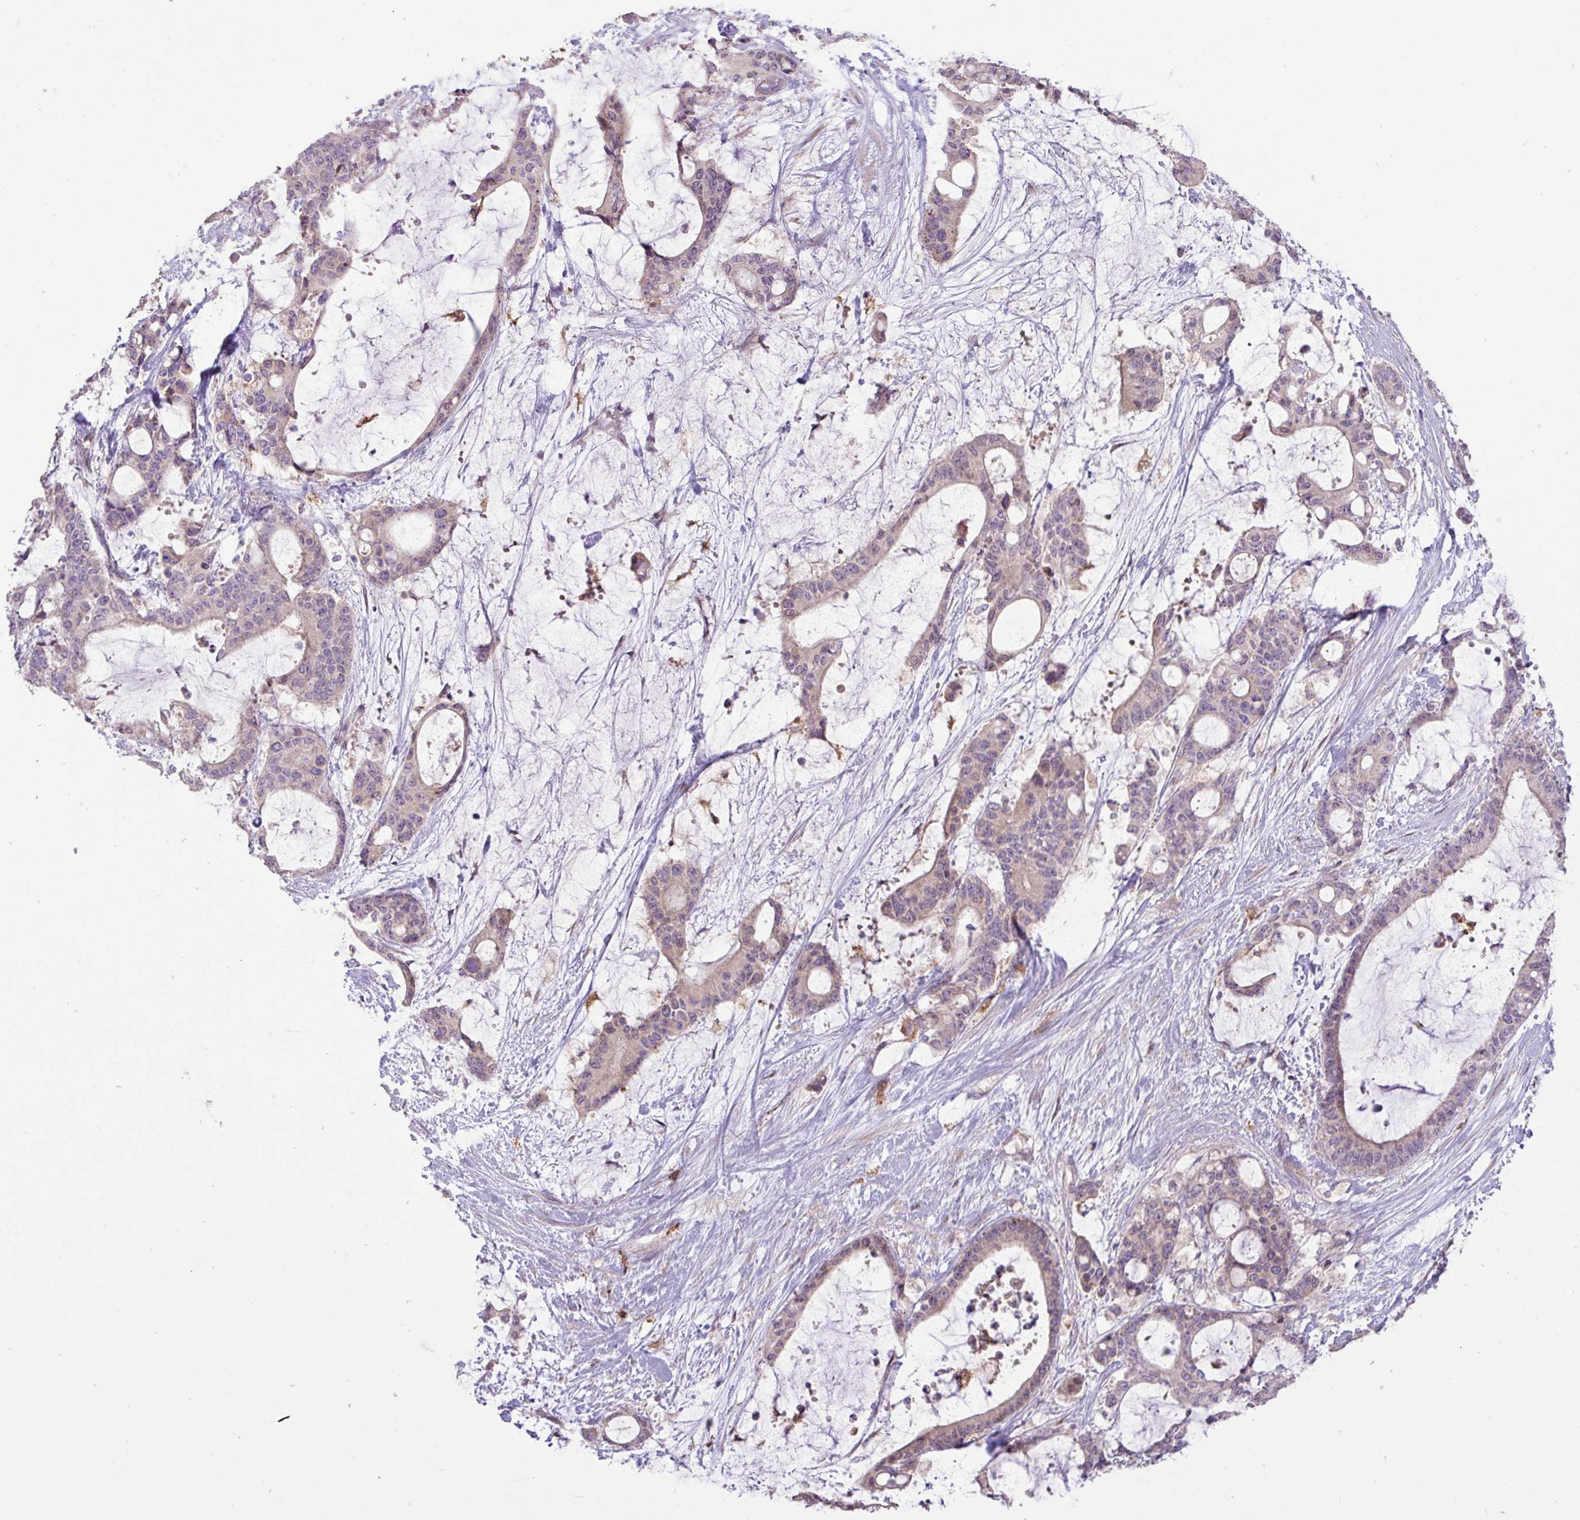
{"staining": {"intensity": "negative", "quantity": "none", "location": "none"}, "tissue": "liver cancer", "cell_type": "Tumor cells", "image_type": "cancer", "snomed": [{"axis": "morphology", "description": "Normal tissue, NOS"}, {"axis": "morphology", "description": "Cholangiocarcinoma"}, {"axis": "topography", "description": "Liver"}, {"axis": "topography", "description": "Peripheral nerve tissue"}], "caption": "Cholangiocarcinoma (liver) stained for a protein using immunohistochemistry (IHC) reveals no positivity tumor cells.", "gene": "ARHGEF25", "patient": {"sex": "female", "age": 73}}